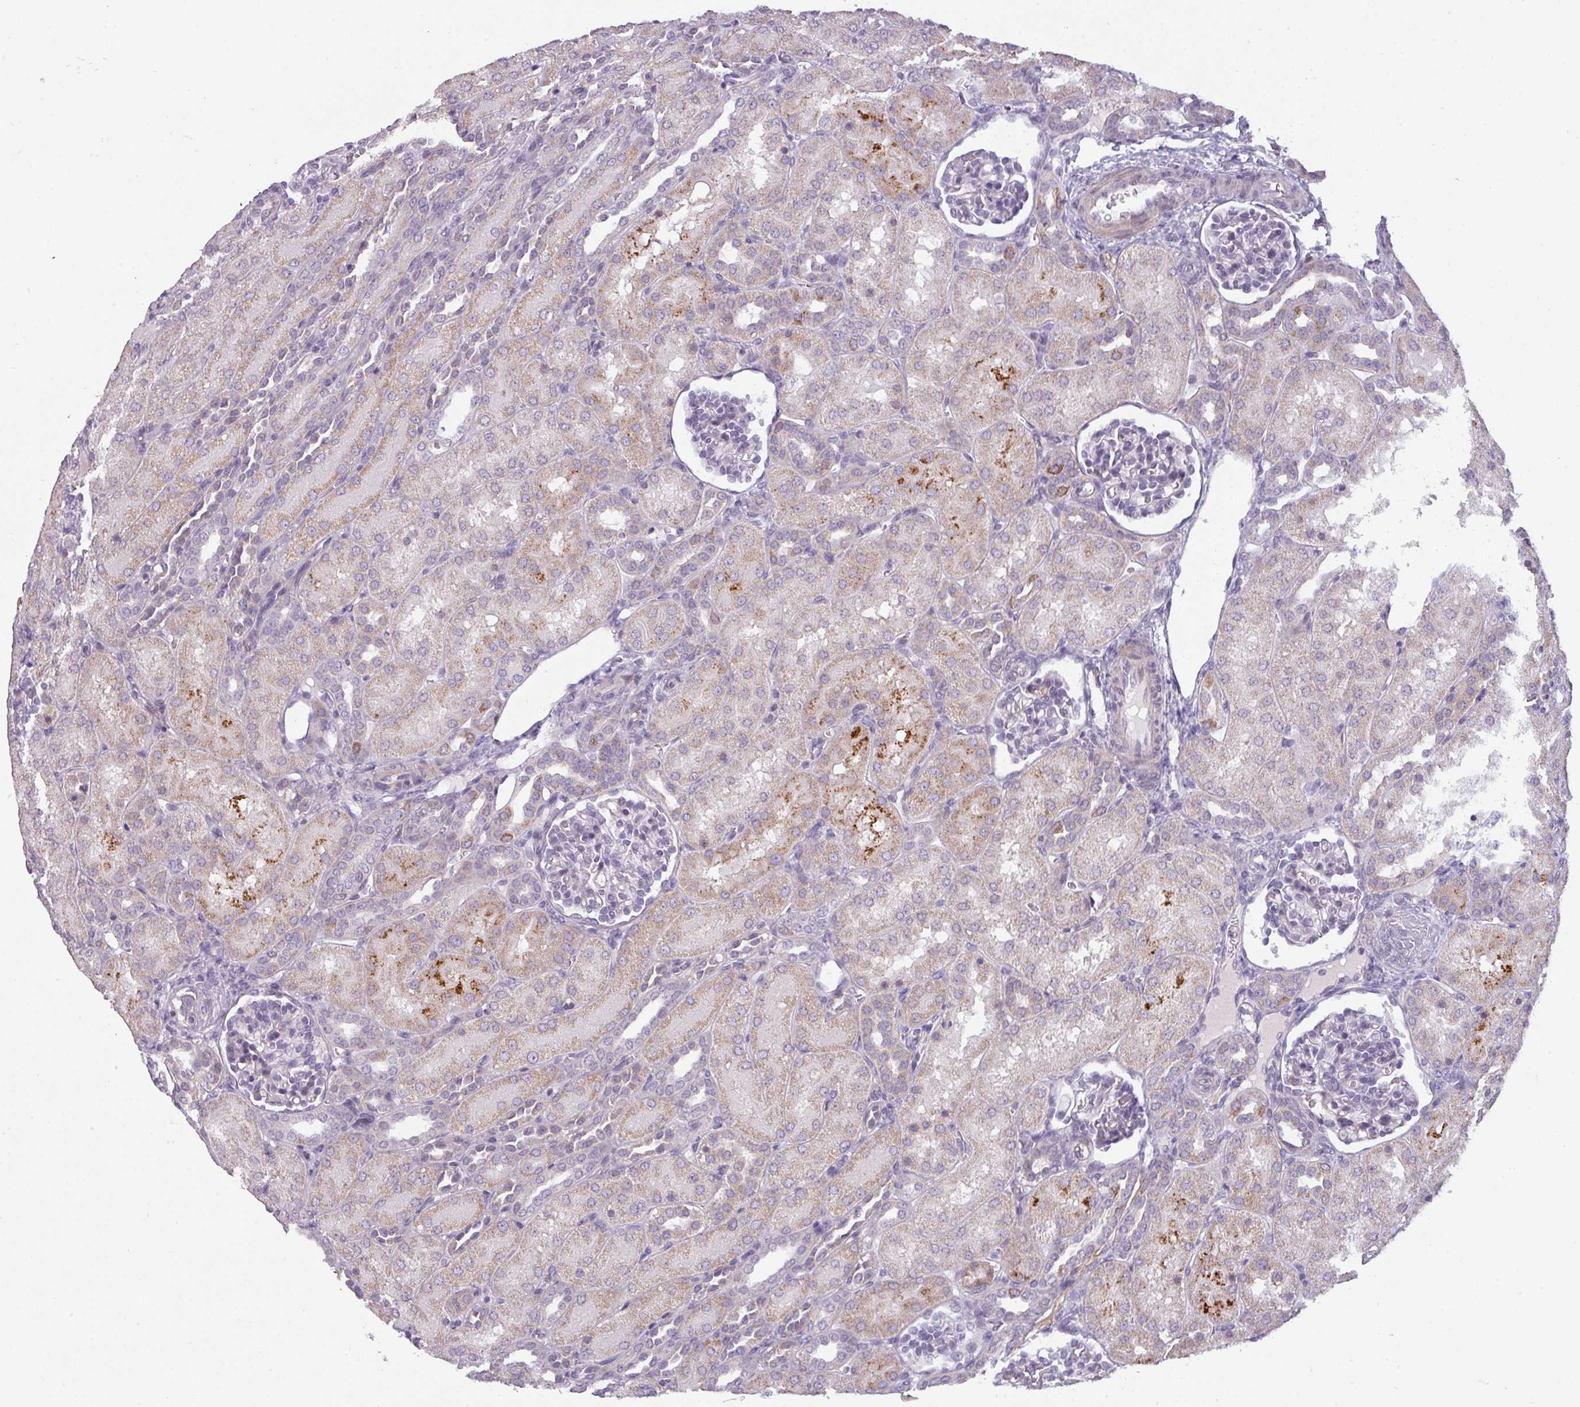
{"staining": {"intensity": "negative", "quantity": "none", "location": "none"}, "tissue": "kidney", "cell_type": "Cells in glomeruli", "image_type": "normal", "snomed": [{"axis": "morphology", "description": "Normal tissue, NOS"}, {"axis": "topography", "description": "Kidney"}], "caption": "Cells in glomeruli are negative for brown protein staining in unremarkable kidney. The staining is performed using DAB brown chromogen with nuclei counter-stained in using hematoxylin.", "gene": "C2orf68", "patient": {"sex": "male", "age": 1}}